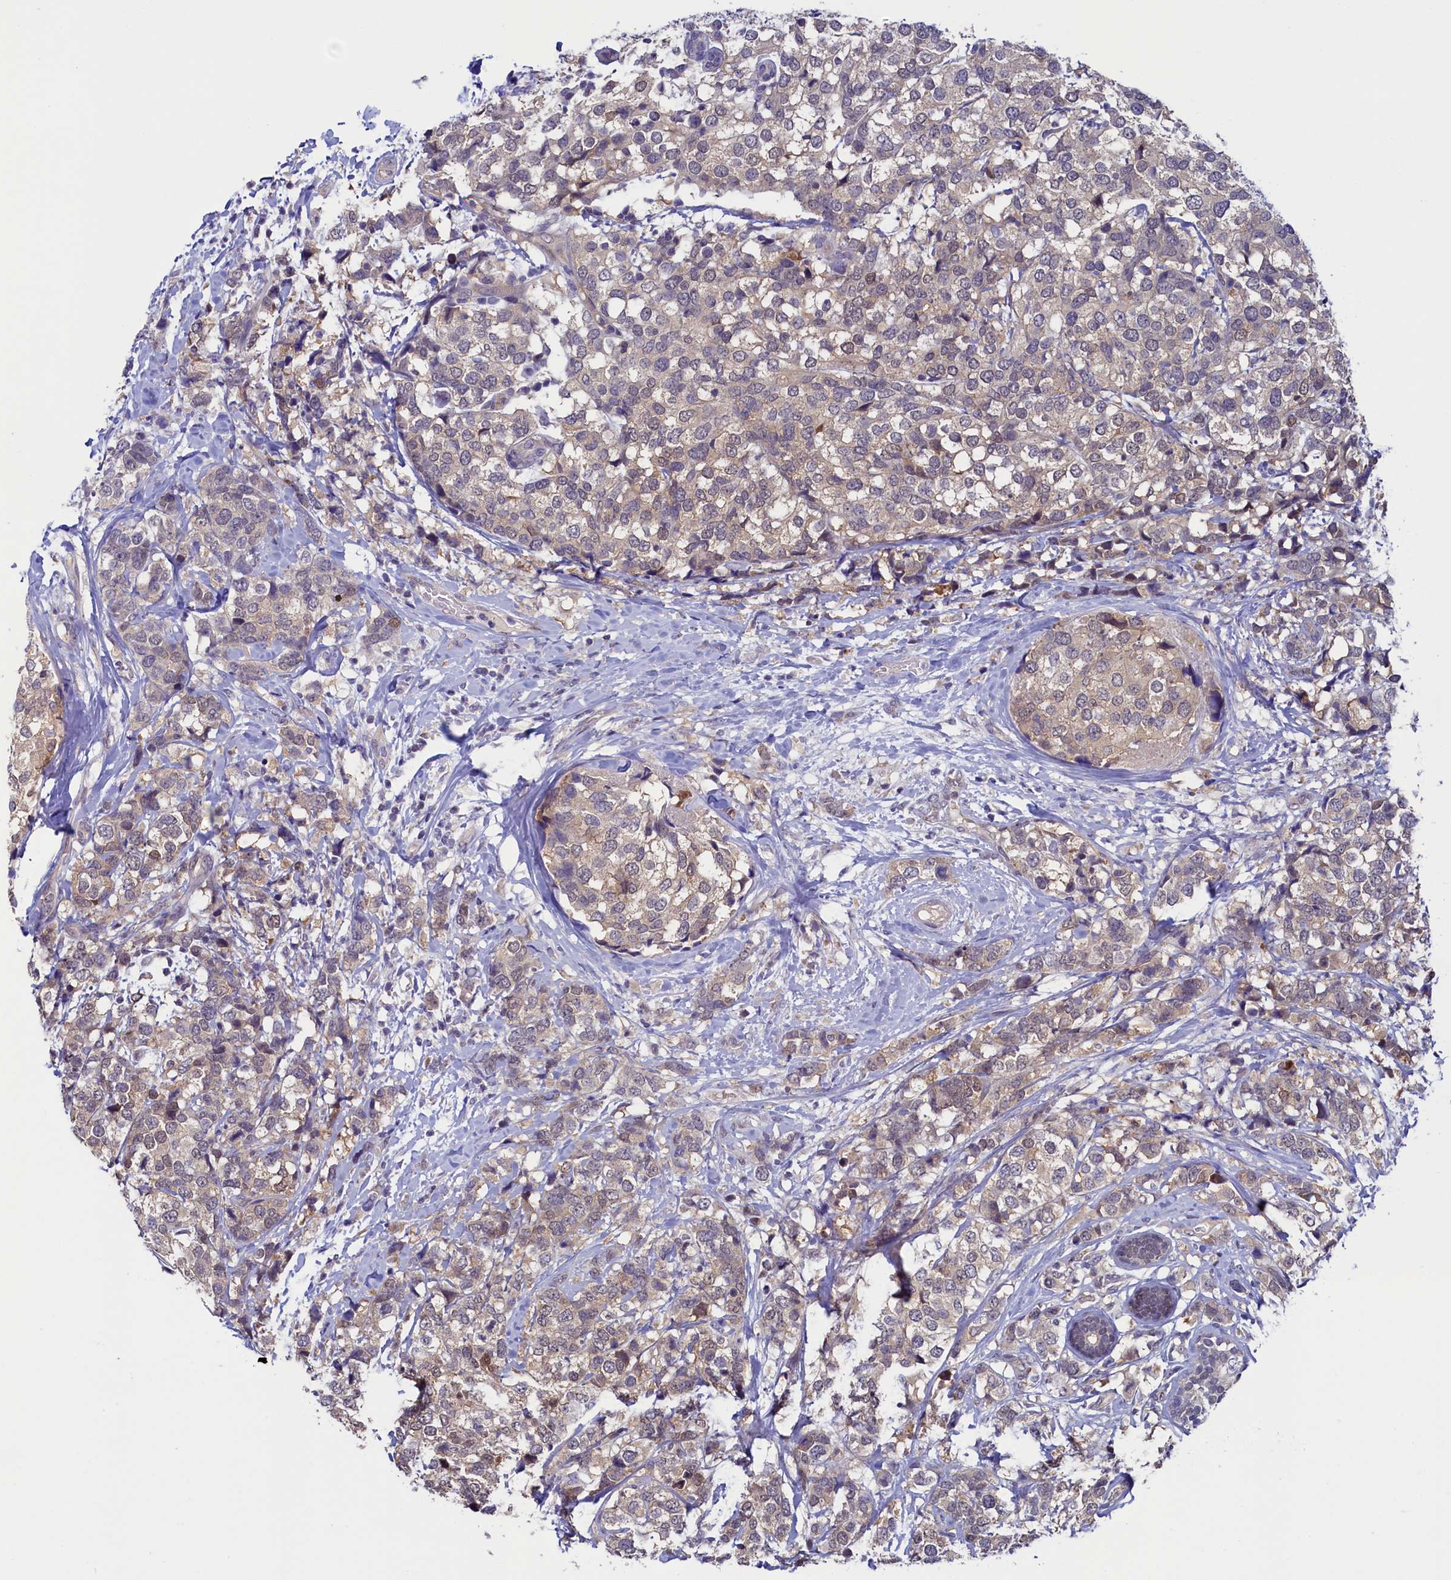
{"staining": {"intensity": "weak", "quantity": "25%-75%", "location": "nuclear"}, "tissue": "breast cancer", "cell_type": "Tumor cells", "image_type": "cancer", "snomed": [{"axis": "morphology", "description": "Lobular carcinoma"}, {"axis": "topography", "description": "Breast"}], "caption": "This photomicrograph displays breast lobular carcinoma stained with immunohistochemistry to label a protein in brown. The nuclear of tumor cells show weak positivity for the protein. Nuclei are counter-stained blue.", "gene": "FLYWCH2", "patient": {"sex": "female", "age": 59}}